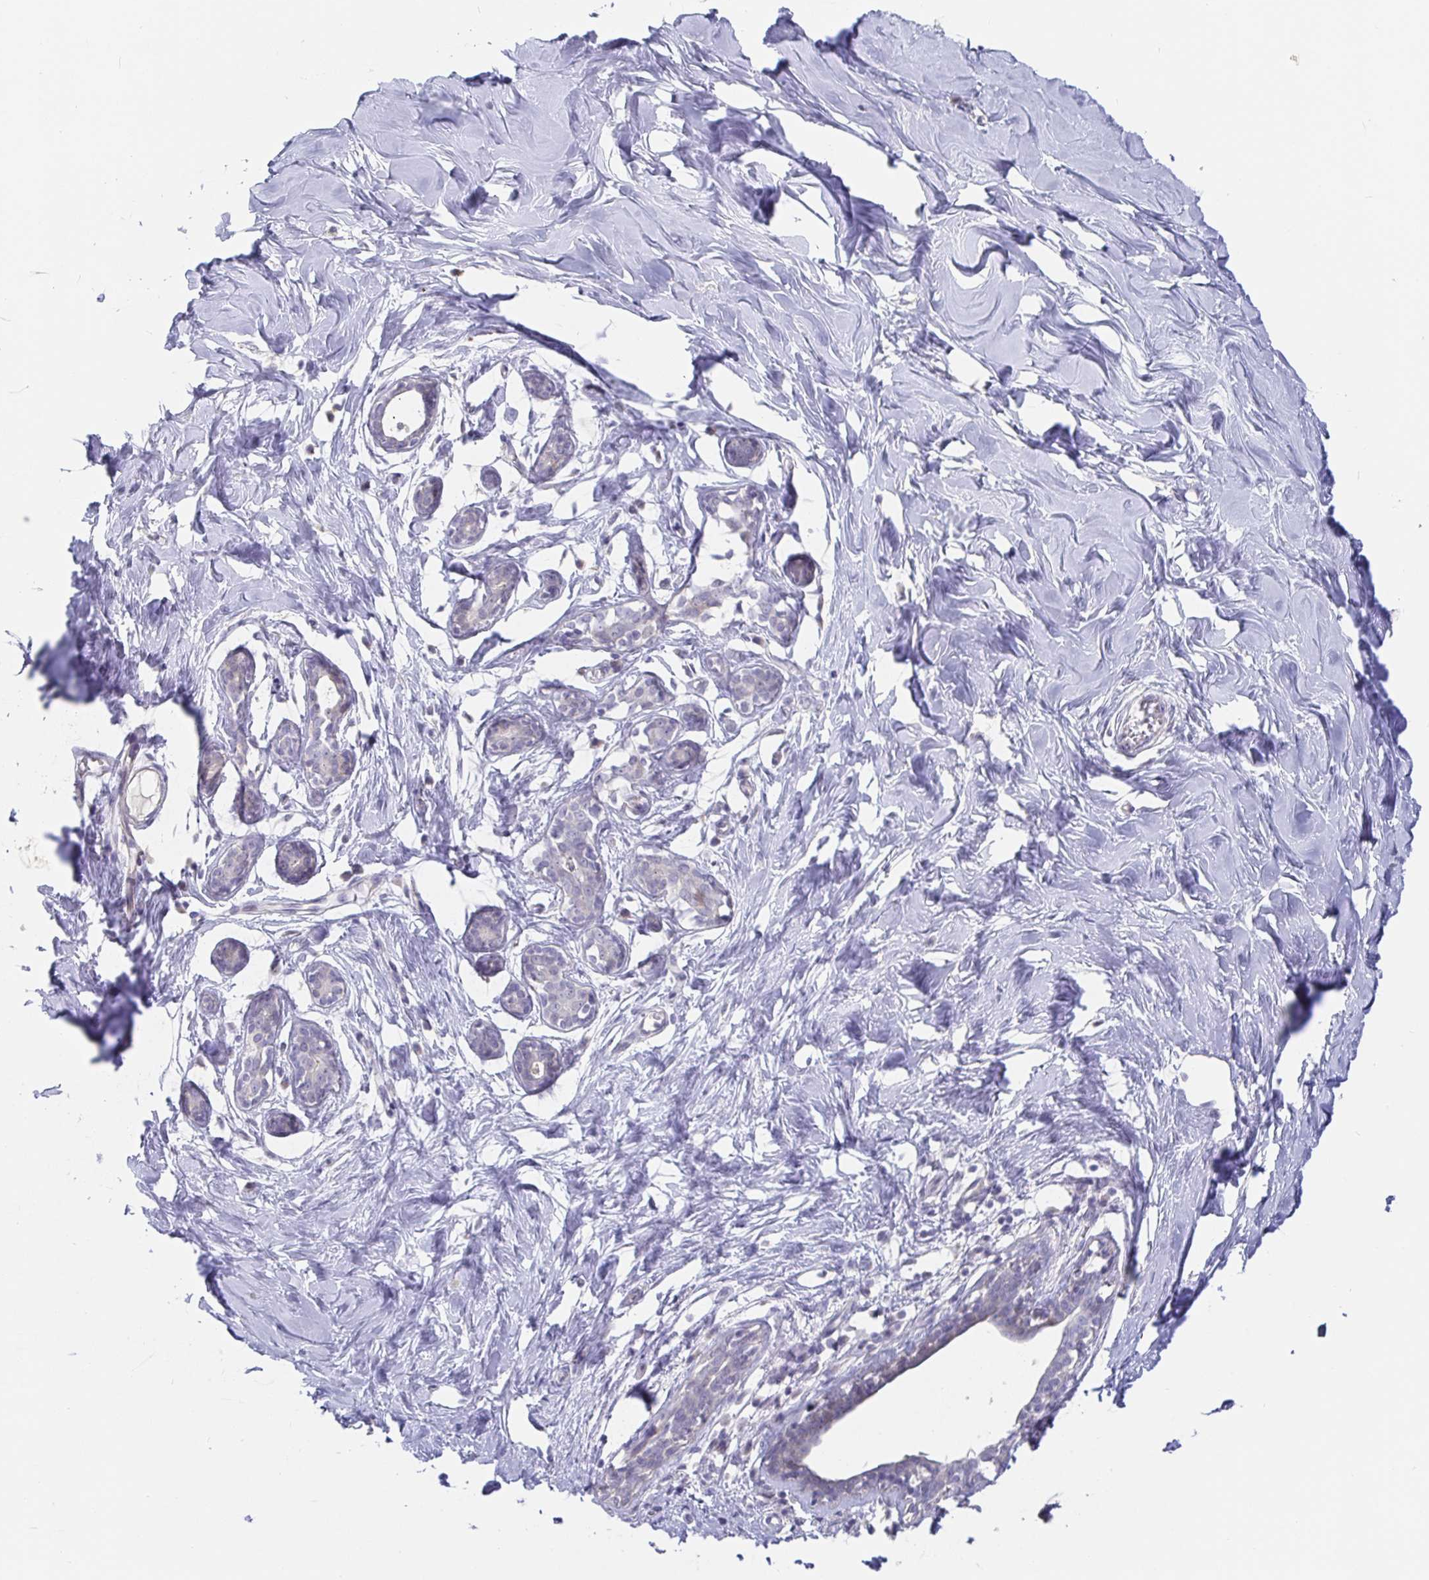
{"staining": {"intensity": "negative", "quantity": "none", "location": "none"}, "tissue": "breast", "cell_type": "Adipocytes", "image_type": "normal", "snomed": [{"axis": "morphology", "description": "Normal tissue, NOS"}, {"axis": "topography", "description": "Breast"}], "caption": "The micrograph demonstrates no significant staining in adipocytes of breast. Nuclei are stained in blue.", "gene": "CIT", "patient": {"sex": "female", "age": 27}}